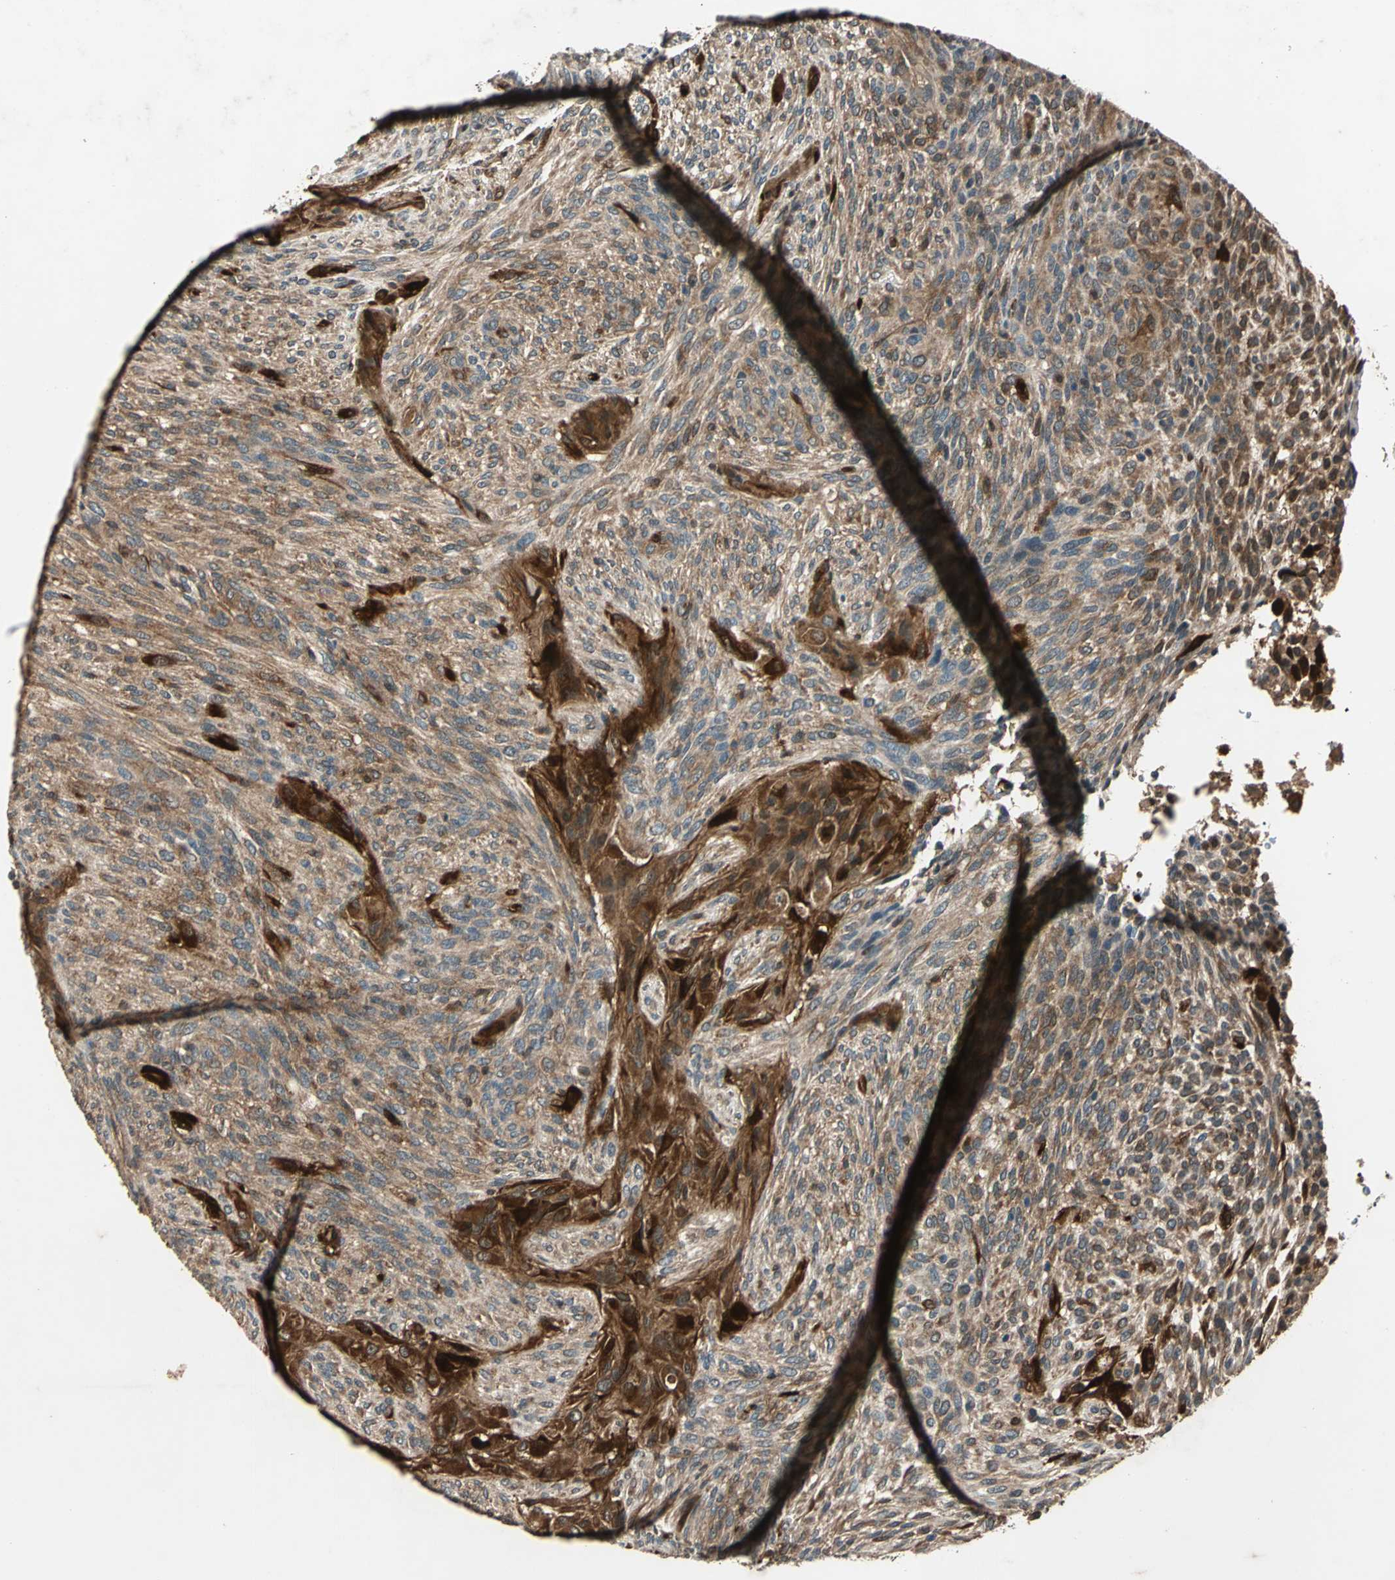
{"staining": {"intensity": "moderate", "quantity": ">75%", "location": "cytoplasmic/membranous"}, "tissue": "glioma", "cell_type": "Tumor cells", "image_type": "cancer", "snomed": [{"axis": "morphology", "description": "Glioma, malignant, High grade"}, {"axis": "topography", "description": "Cerebral cortex"}], "caption": "Approximately >75% of tumor cells in malignant glioma (high-grade) show moderate cytoplasmic/membranous protein expression as visualized by brown immunohistochemical staining.", "gene": "RRM2B", "patient": {"sex": "female", "age": 55}}